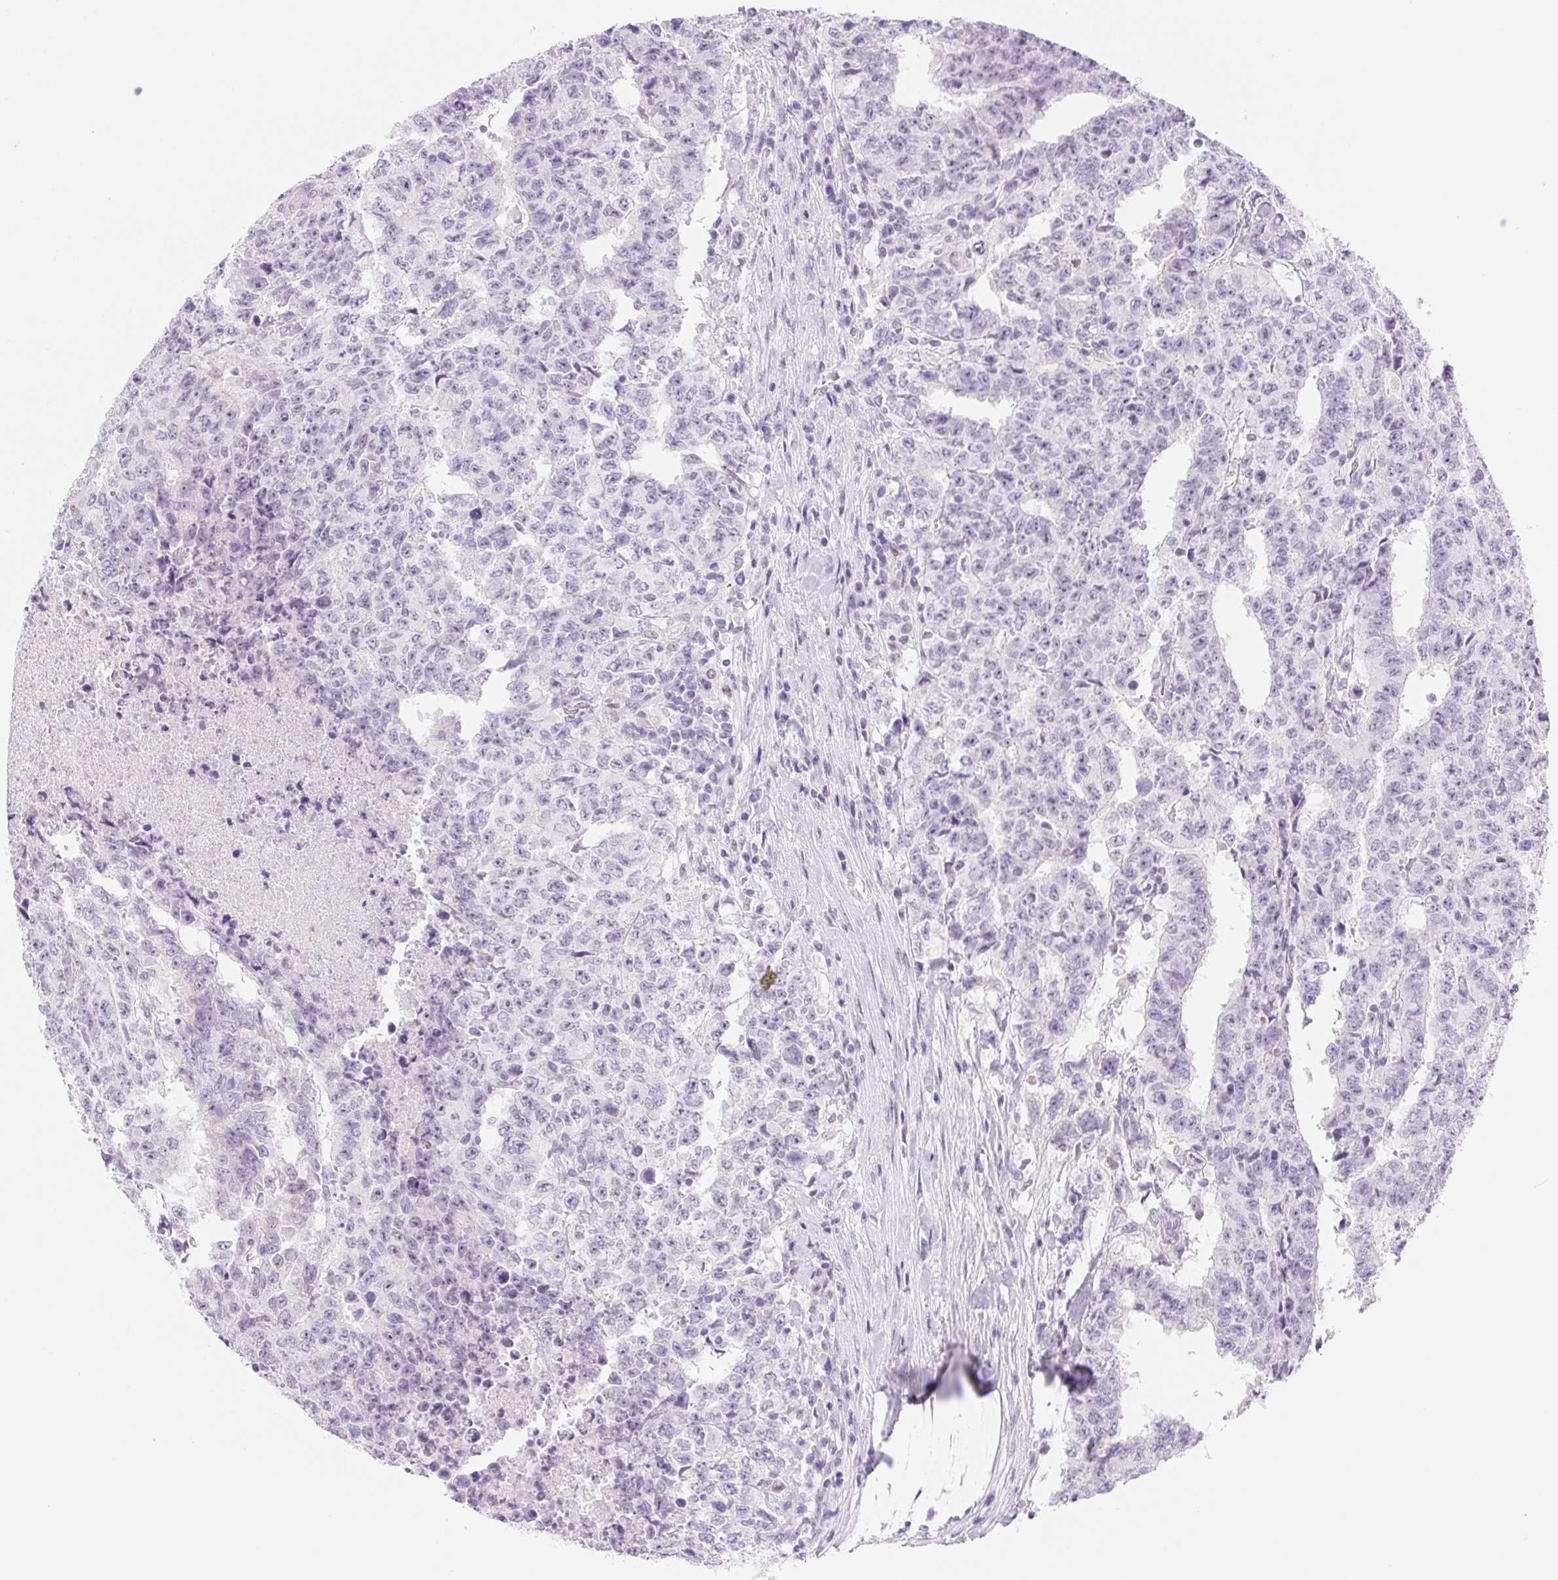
{"staining": {"intensity": "negative", "quantity": "none", "location": "none"}, "tissue": "testis cancer", "cell_type": "Tumor cells", "image_type": "cancer", "snomed": [{"axis": "morphology", "description": "Carcinoma, Embryonal, NOS"}, {"axis": "topography", "description": "Testis"}], "caption": "Micrograph shows no significant protein expression in tumor cells of embryonal carcinoma (testis). The staining is performed using DAB brown chromogen with nuclei counter-stained in using hematoxylin.", "gene": "ASGR2", "patient": {"sex": "male", "age": 24}}